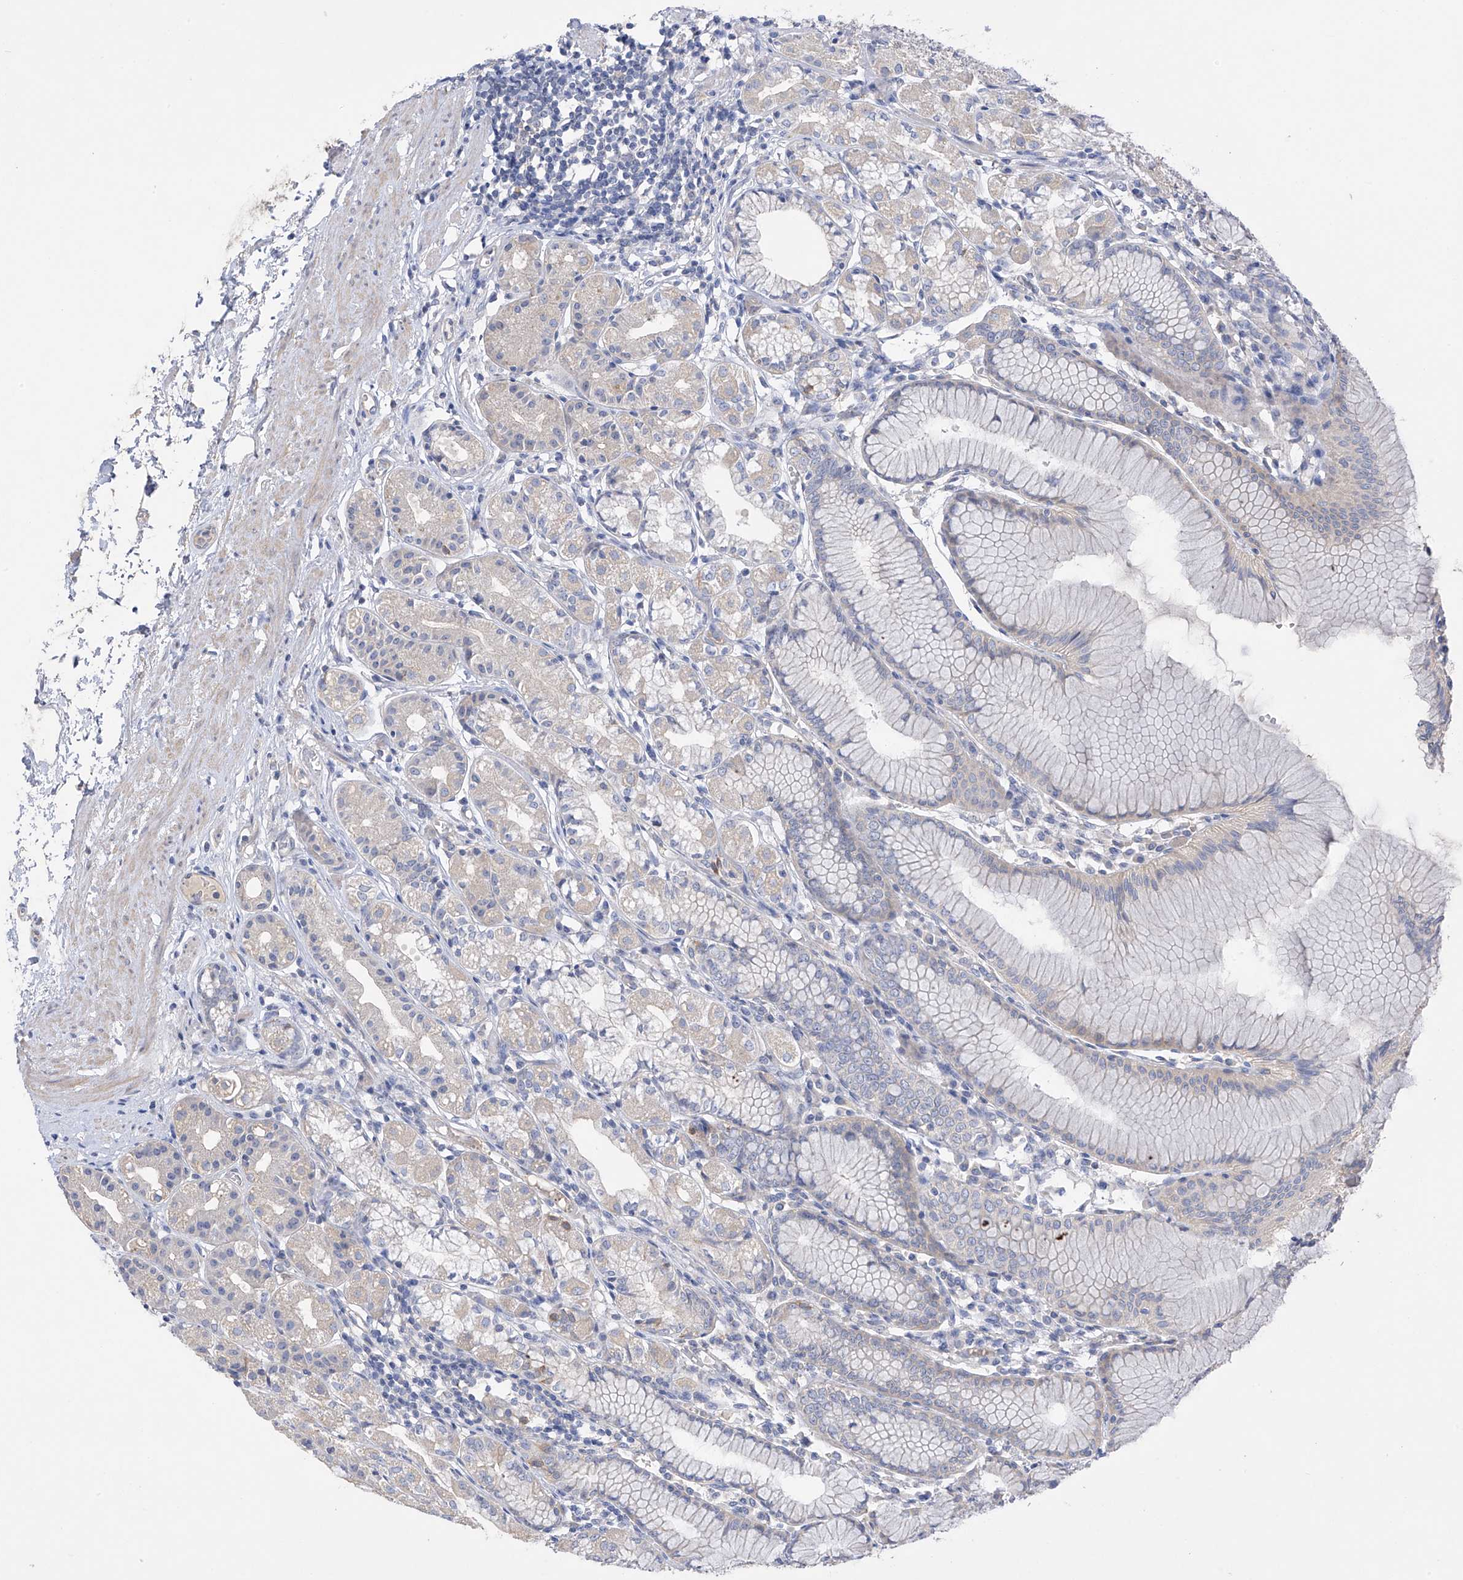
{"staining": {"intensity": "negative", "quantity": "none", "location": "none"}, "tissue": "stomach", "cell_type": "Glandular cells", "image_type": "normal", "snomed": [{"axis": "morphology", "description": "Normal tissue, NOS"}, {"axis": "topography", "description": "Stomach"}], "caption": "Human stomach stained for a protein using IHC reveals no positivity in glandular cells.", "gene": "PRSS12", "patient": {"sex": "female", "age": 57}}